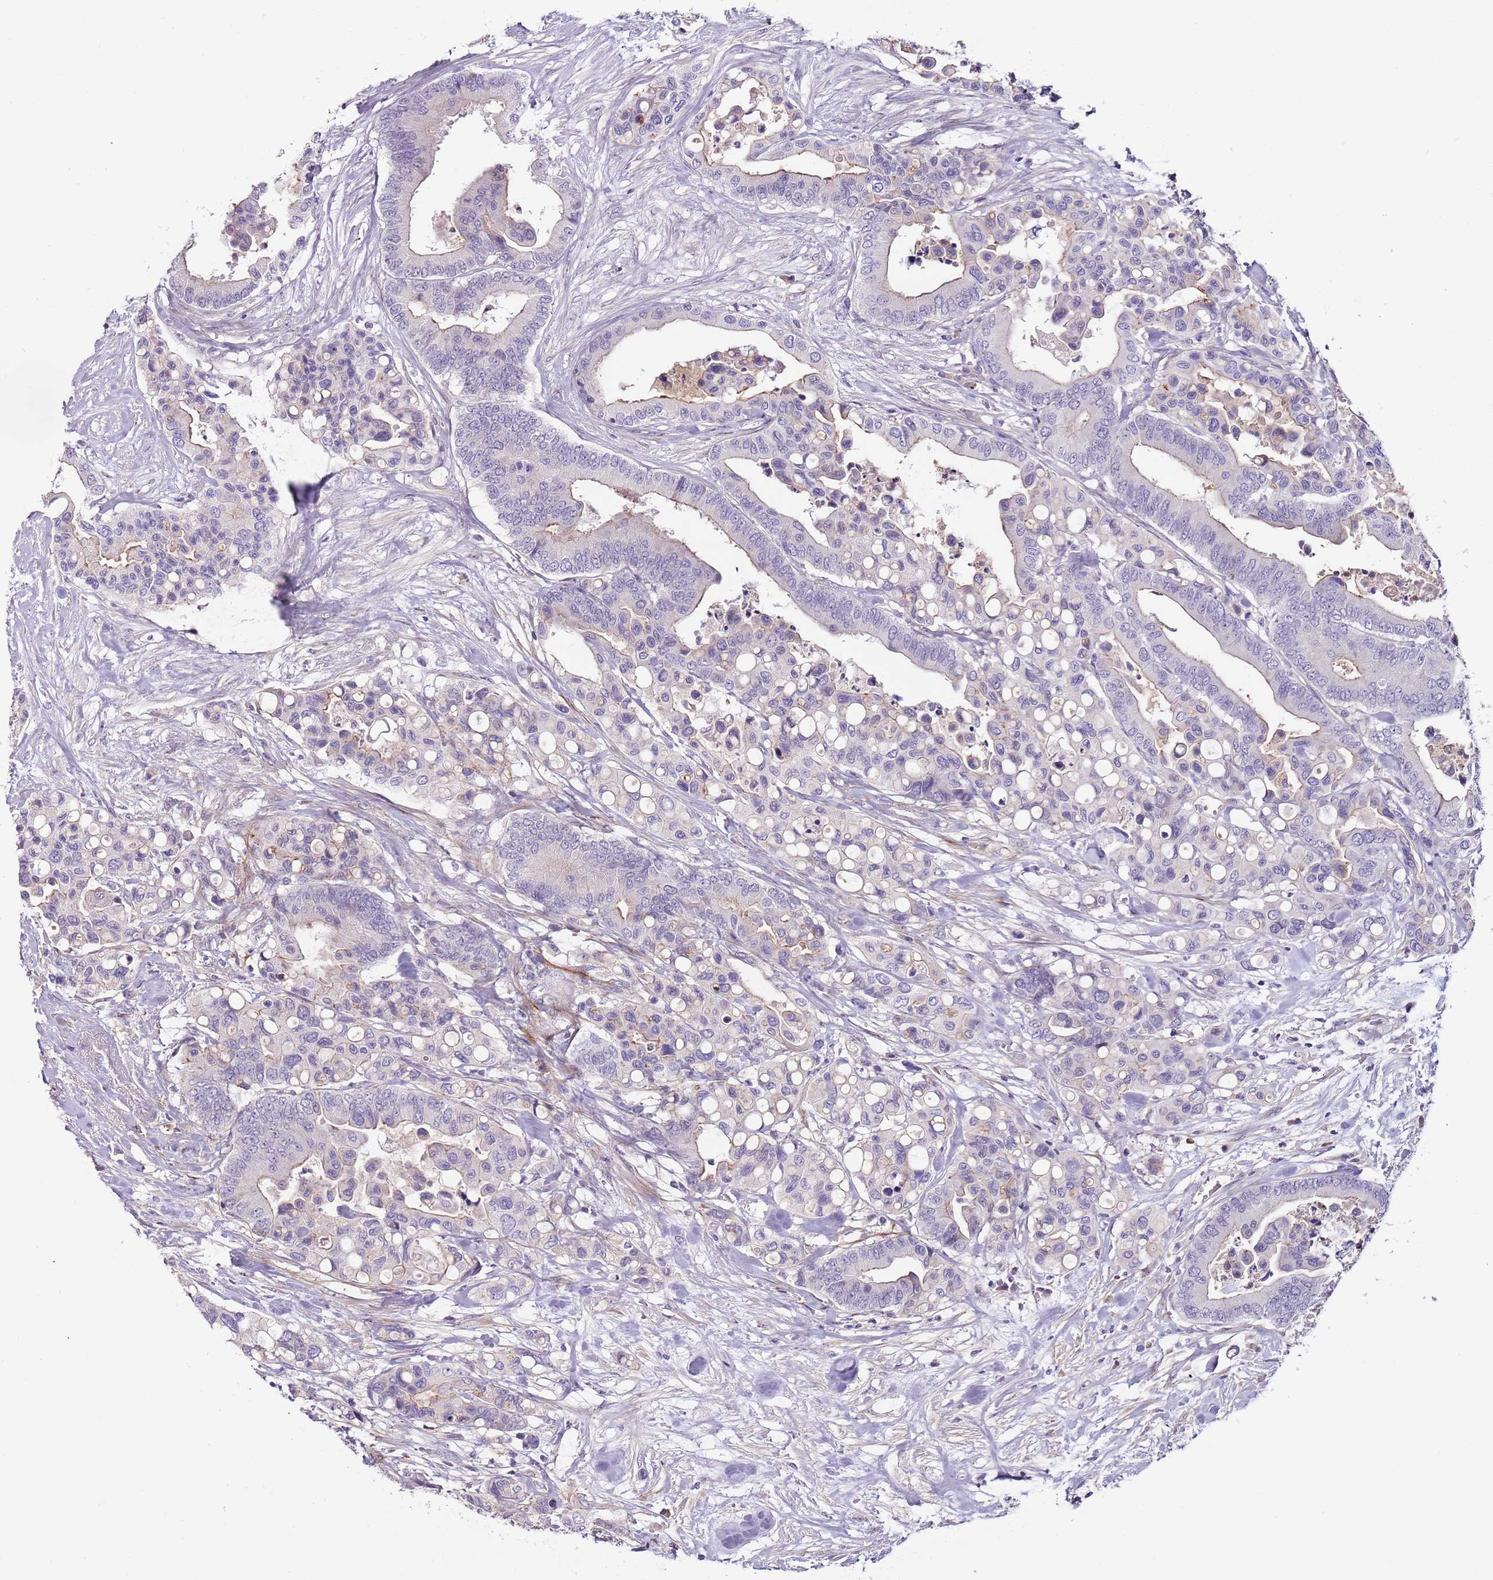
{"staining": {"intensity": "weak", "quantity": "<25%", "location": "cytoplasmic/membranous"}, "tissue": "colorectal cancer", "cell_type": "Tumor cells", "image_type": "cancer", "snomed": [{"axis": "morphology", "description": "Adenocarcinoma, NOS"}, {"axis": "topography", "description": "Colon"}], "caption": "Tumor cells show no significant protein expression in colorectal cancer.", "gene": "NKX2-3", "patient": {"sex": "male", "age": 82}}